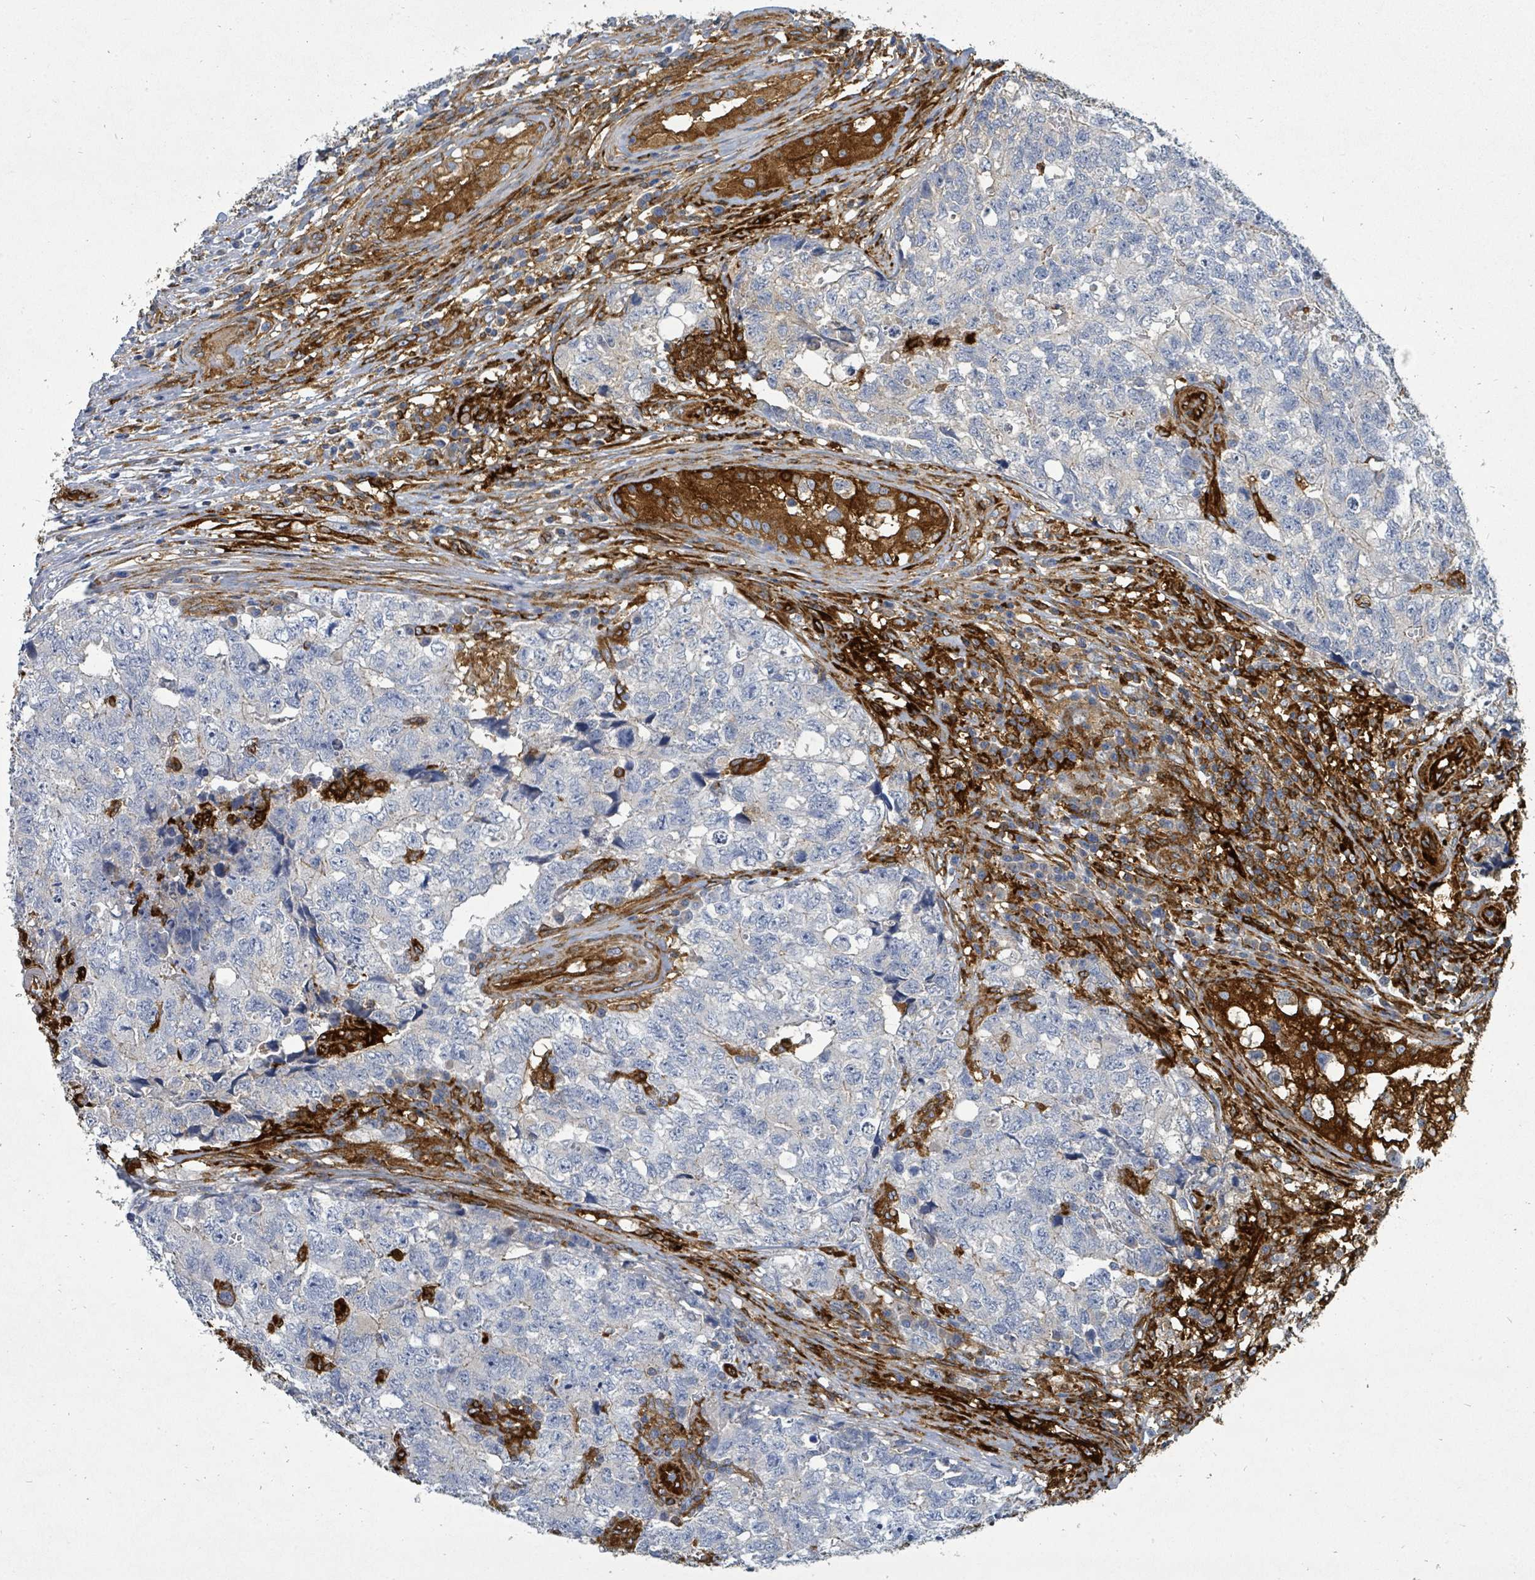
{"staining": {"intensity": "negative", "quantity": "none", "location": "none"}, "tissue": "testis cancer", "cell_type": "Tumor cells", "image_type": "cancer", "snomed": [{"axis": "morphology", "description": "Carcinoma, Embryonal, NOS"}, {"axis": "topography", "description": "Testis"}], "caption": "This histopathology image is of testis embryonal carcinoma stained with IHC to label a protein in brown with the nuclei are counter-stained blue. There is no expression in tumor cells.", "gene": "IFIT1", "patient": {"sex": "male", "age": 31}}